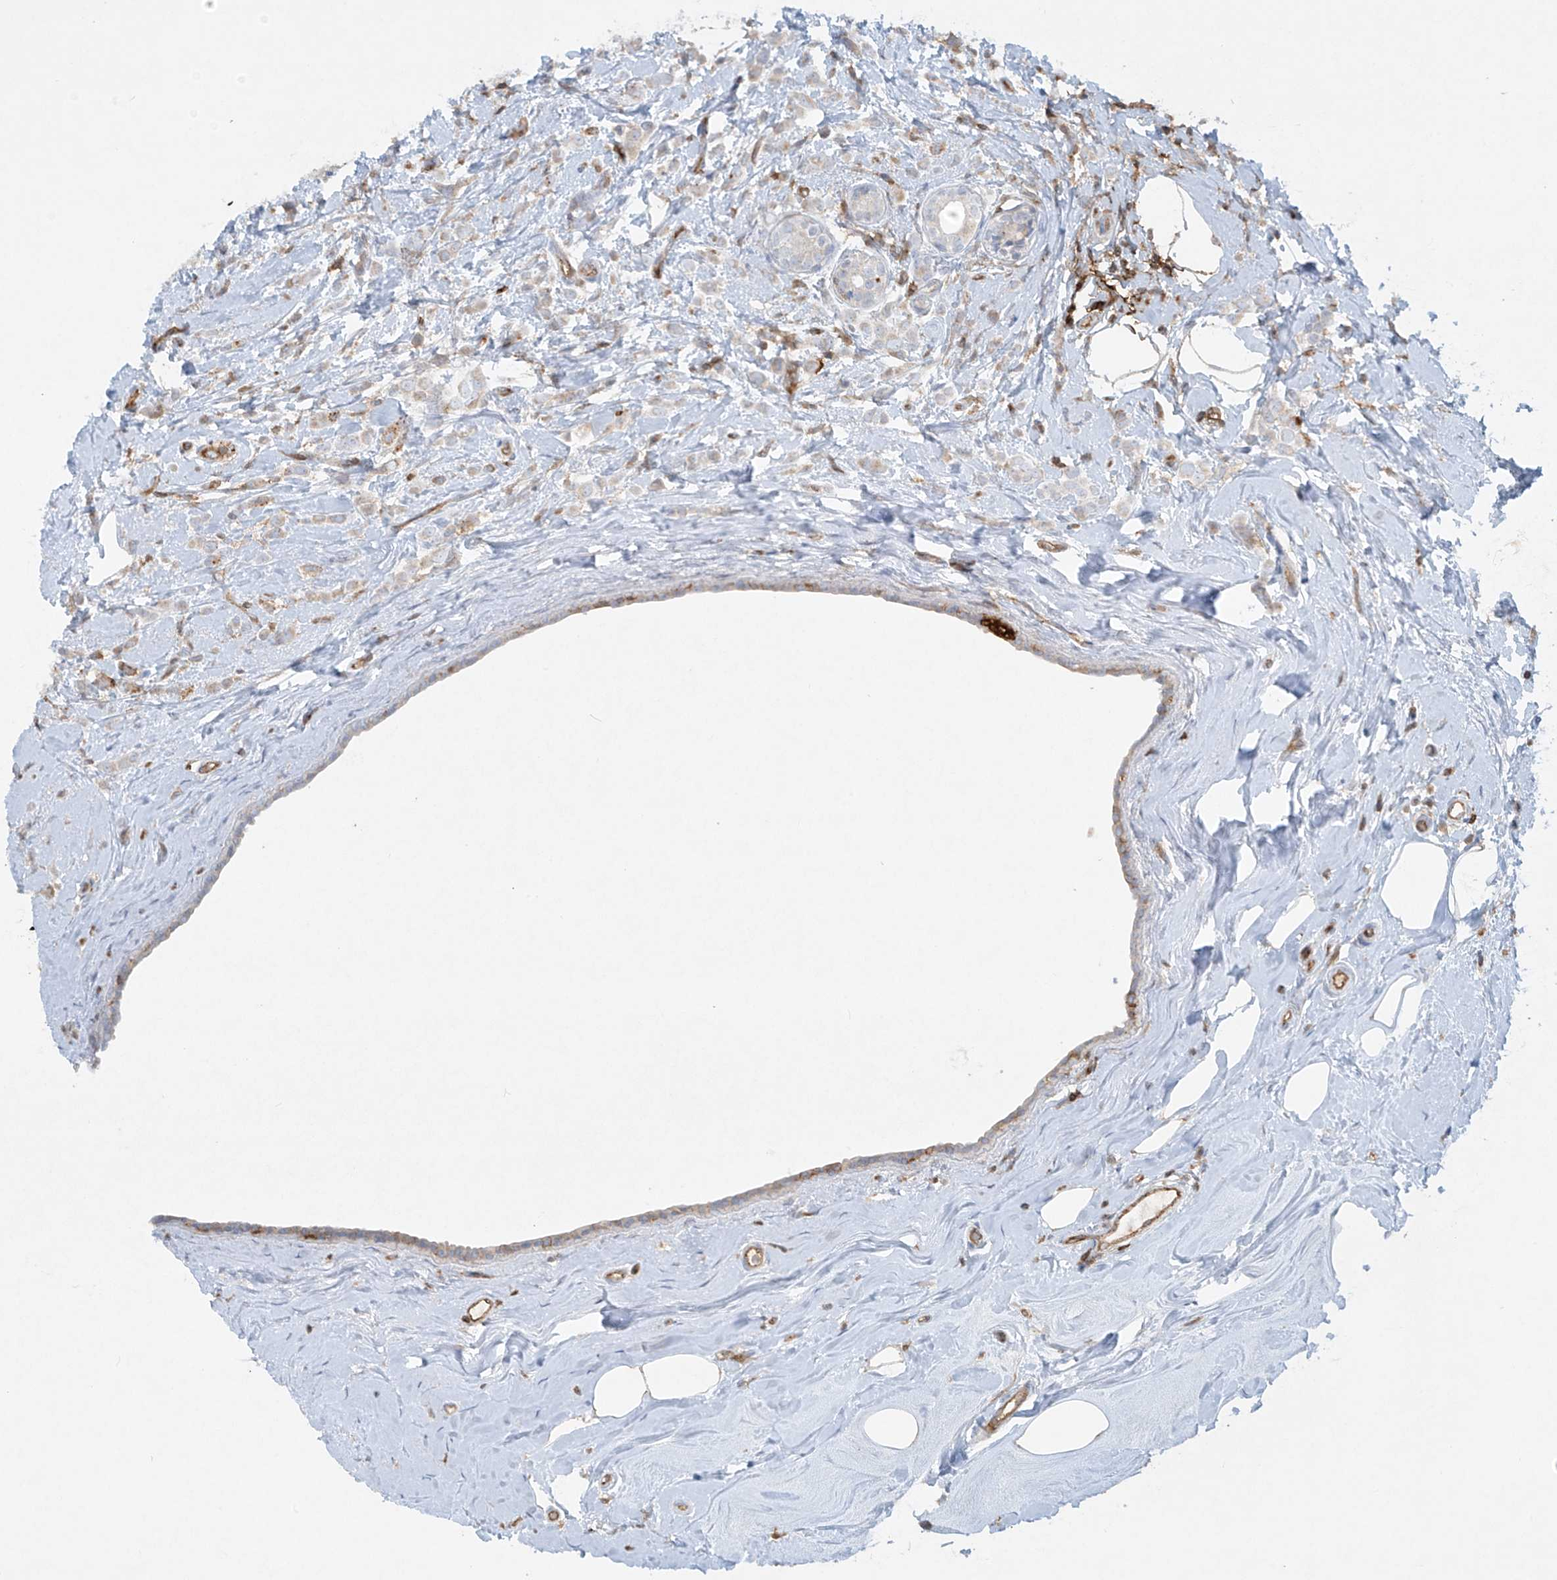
{"staining": {"intensity": "weak", "quantity": "<25%", "location": "cytoplasmic/membranous"}, "tissue": "breast cancer", "cell_type": "Tumor cells", "image_type": "cancer", "snomed": [{"axis": "morphology", "description": "Lobular carcinoma"}, {"axis": "topography", "description": "Breast"}], "caption": "Tumor cells show no significant protein expression in lobular carcinoma (breast).", "gene": "HLA-E", "patient": {"sex": "female", "age": 47}}